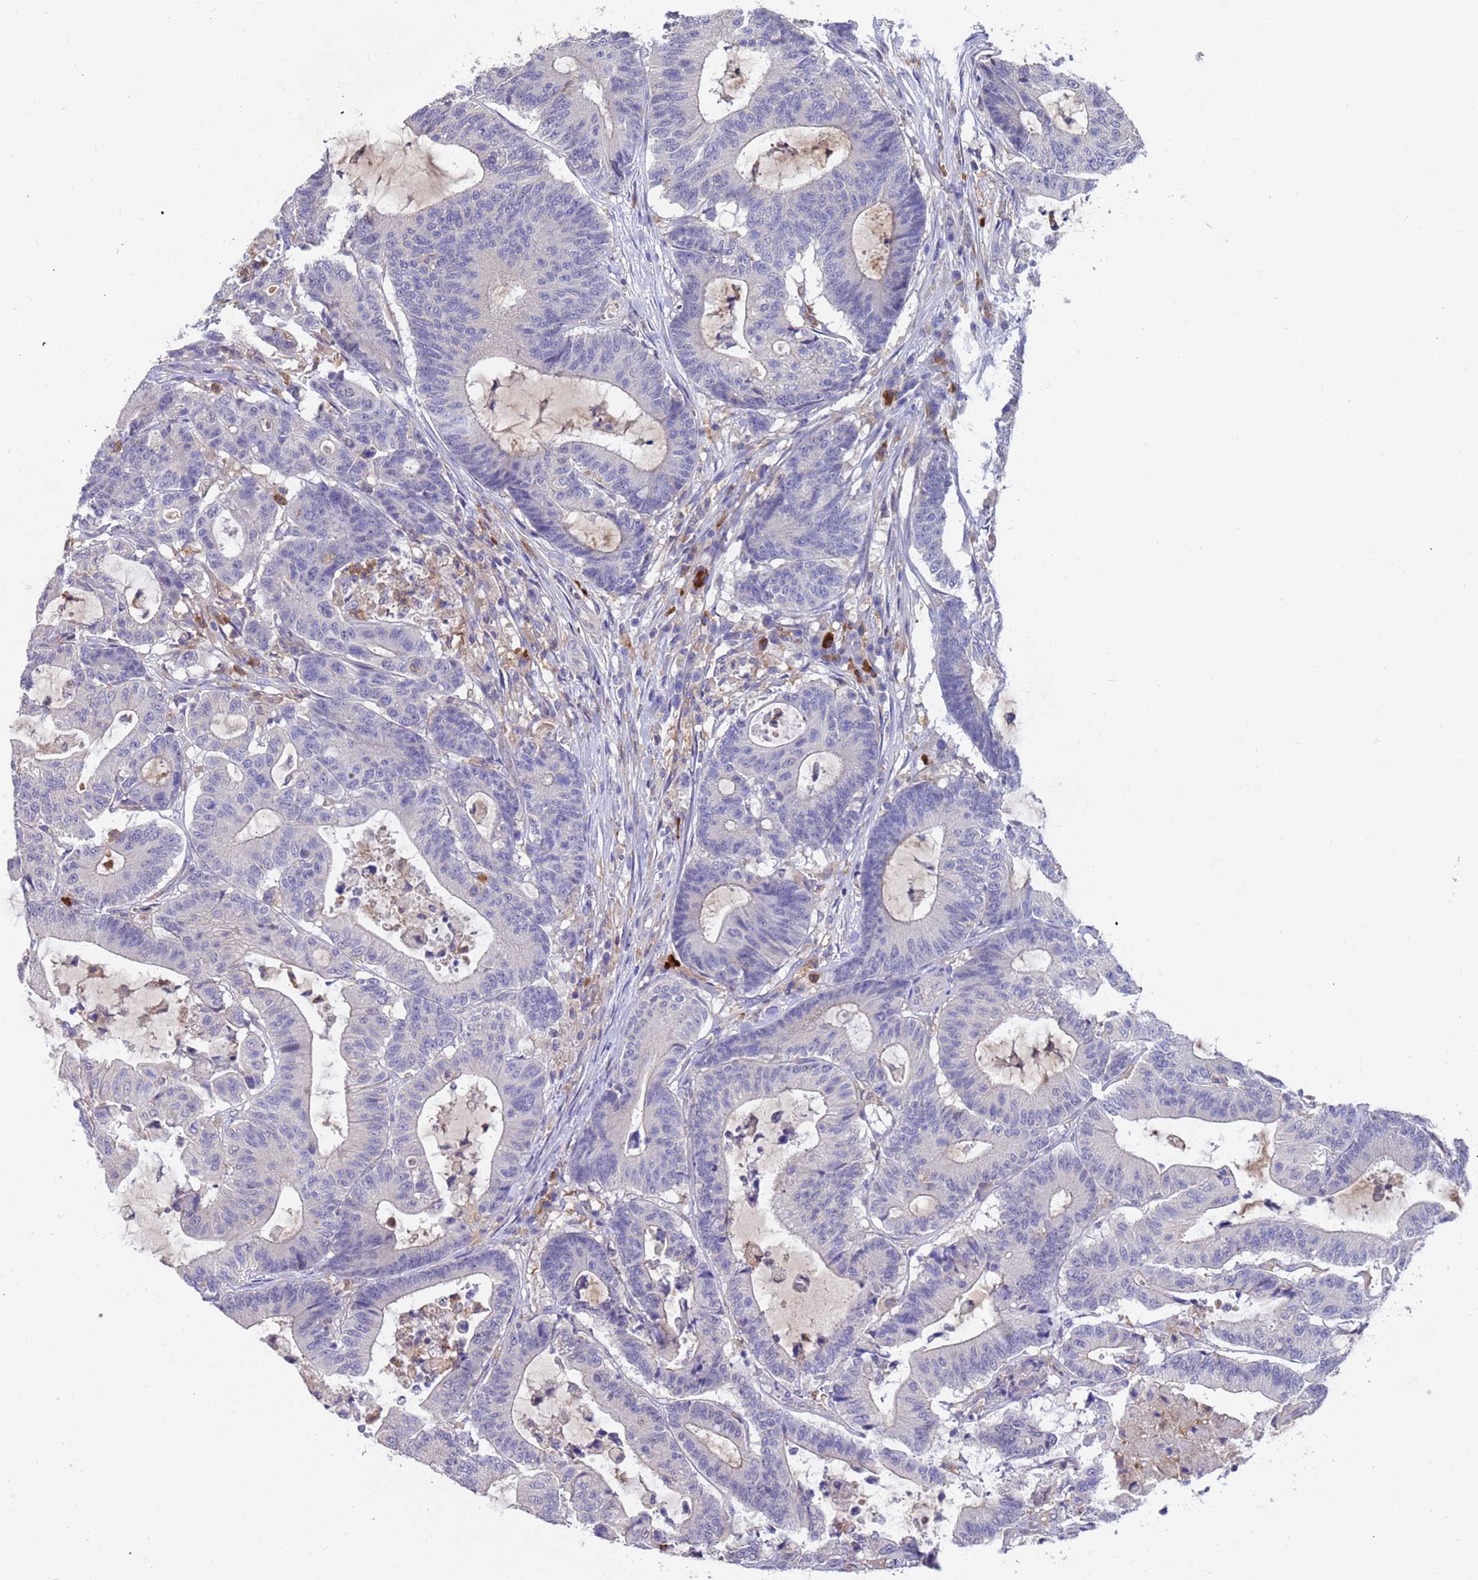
{"staining": {"intensity": "negative", "quantity": "none", "location": "none"}, "tissue": "colorectal cancer", "cell_type": "Tumor cells", "image_type": "cancer", "snomed": [{"axis": "morphology", "description": "Adenocarcinoma, NOS"}, {"axis": "topography", "description": "Colon"}], "caption": "Histopathology image shows no significant protein expression in tumor cells of colorectal cancer.", "gene": "AMPD3", "patient": {"sex": "female", "age": 84}}